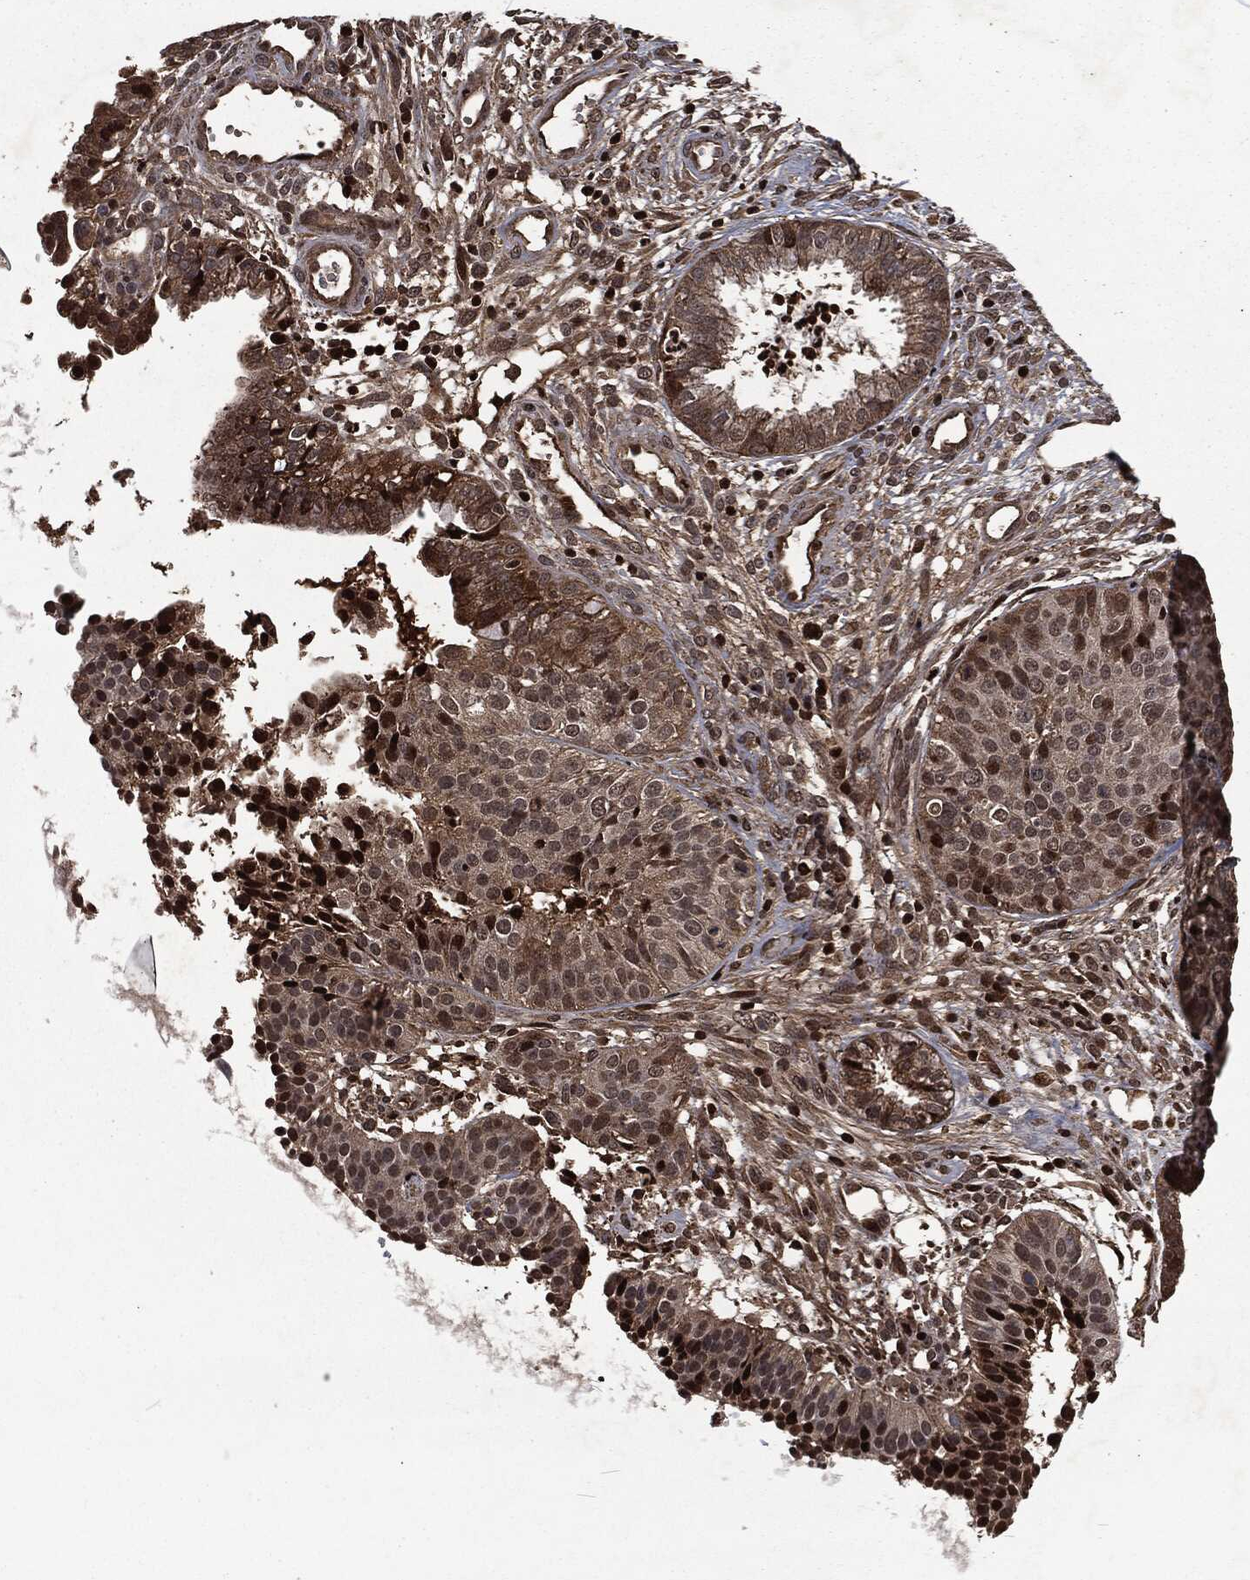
{"staining": {"intensity": "moderate", "quantity": "<25%", "location": "nuclear"}, "tissue": "cervical cancer", "cell_type": "Tumor cells", "image_type": "cancer", "snomed": [{"axis": "morphology", "description": "Normal tissue, NOS"}, {"axis": "morphology", "description": "Squamous cell carcinoma, NOS"}, {"axis": "topography", "description": "Cervix"}], "caption": "The histopathology image shows staining of cervical cancer (squamous cell carcinoma), revealing moderate nuclear protein positivity (brown color) within tumor cells.", "gene": "SNAI1", "patient": {"sex": "female", "age": 39}}